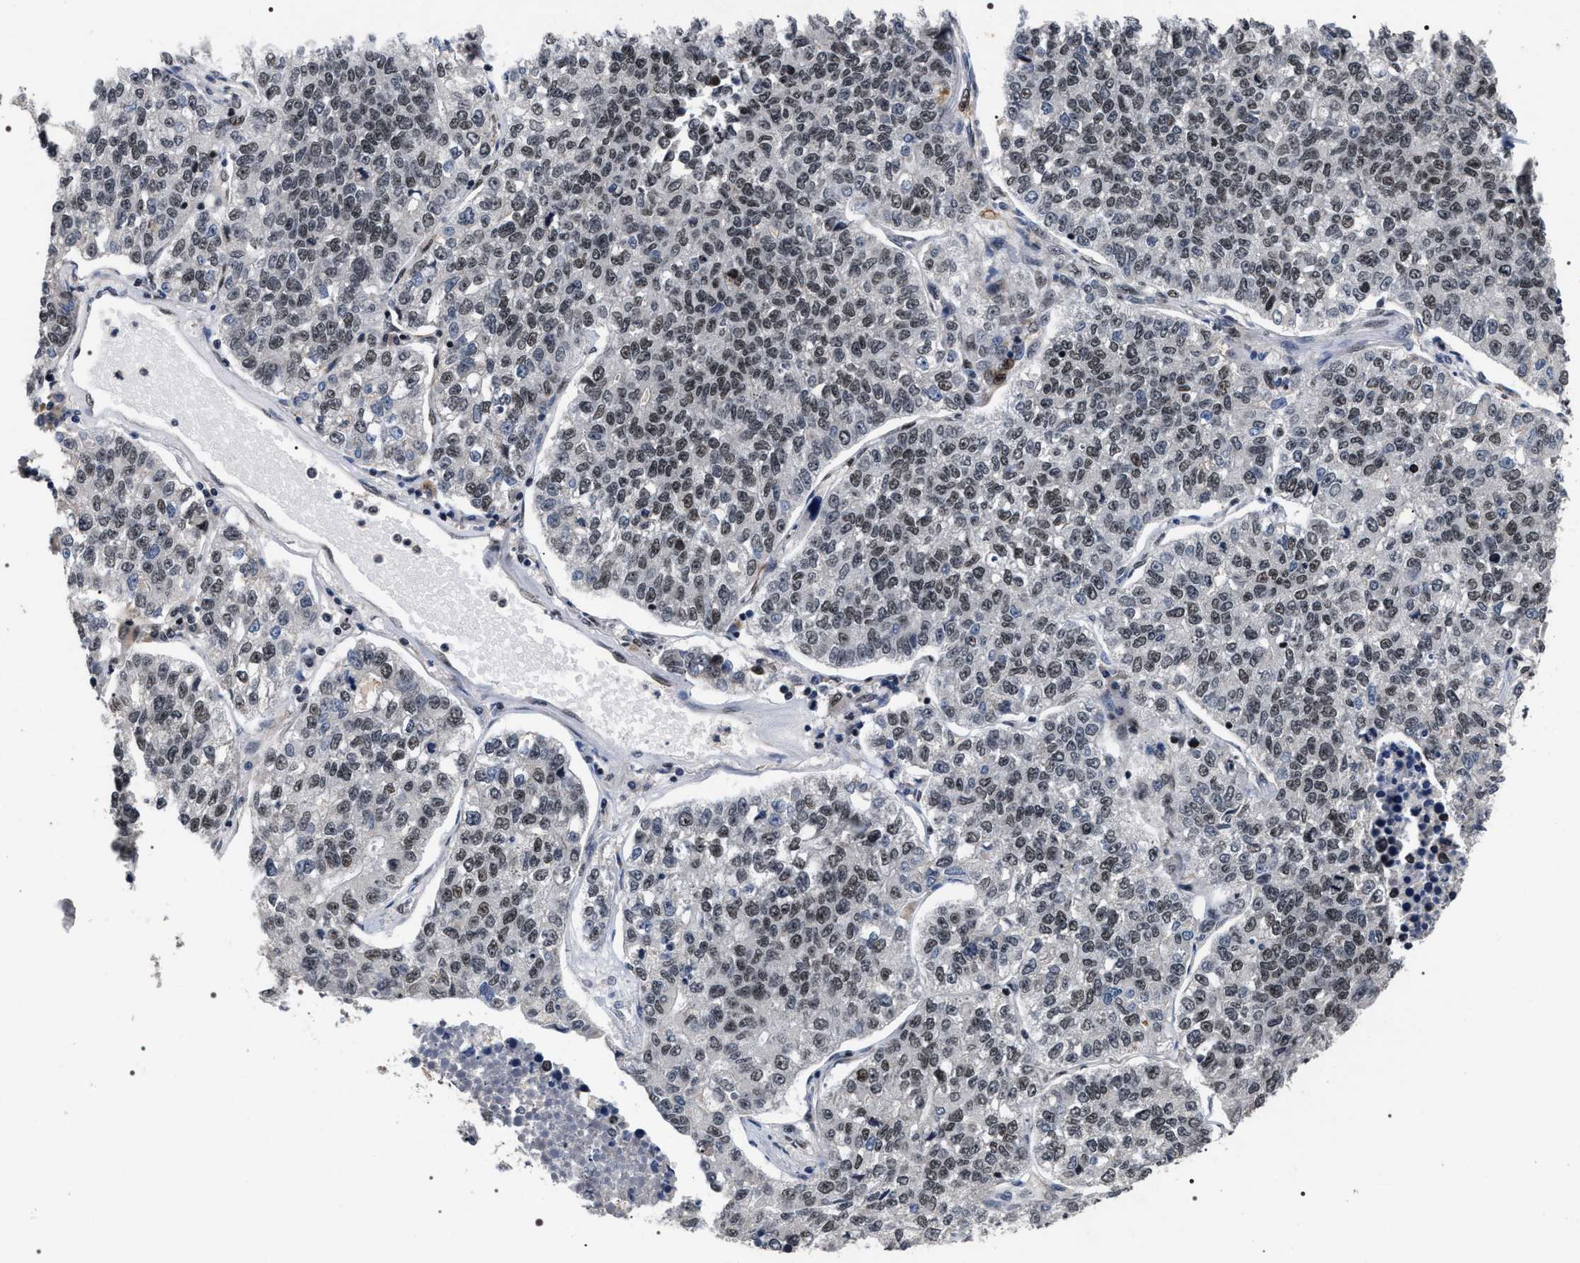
{"staining": {"intensity": "weak", "quantity": ">75%", "location": "nuclear"}, "tissue": "lung cancer", "cell_type": "Tumor cells", "image_type": "cancer", "snomed": [{"axis": "morphology", "description": "Adenocarcinoma, NOS"}, {"axis": "topography", "description": "Lung"}], "caption": "Brown immunohistochemical staining in human lung adenocarcinoma exhibits weak nuclear expression in approximately >75% of tumor cells.", "gene": "RRP1B", "patient": {"sex": "male", "age": 49}}